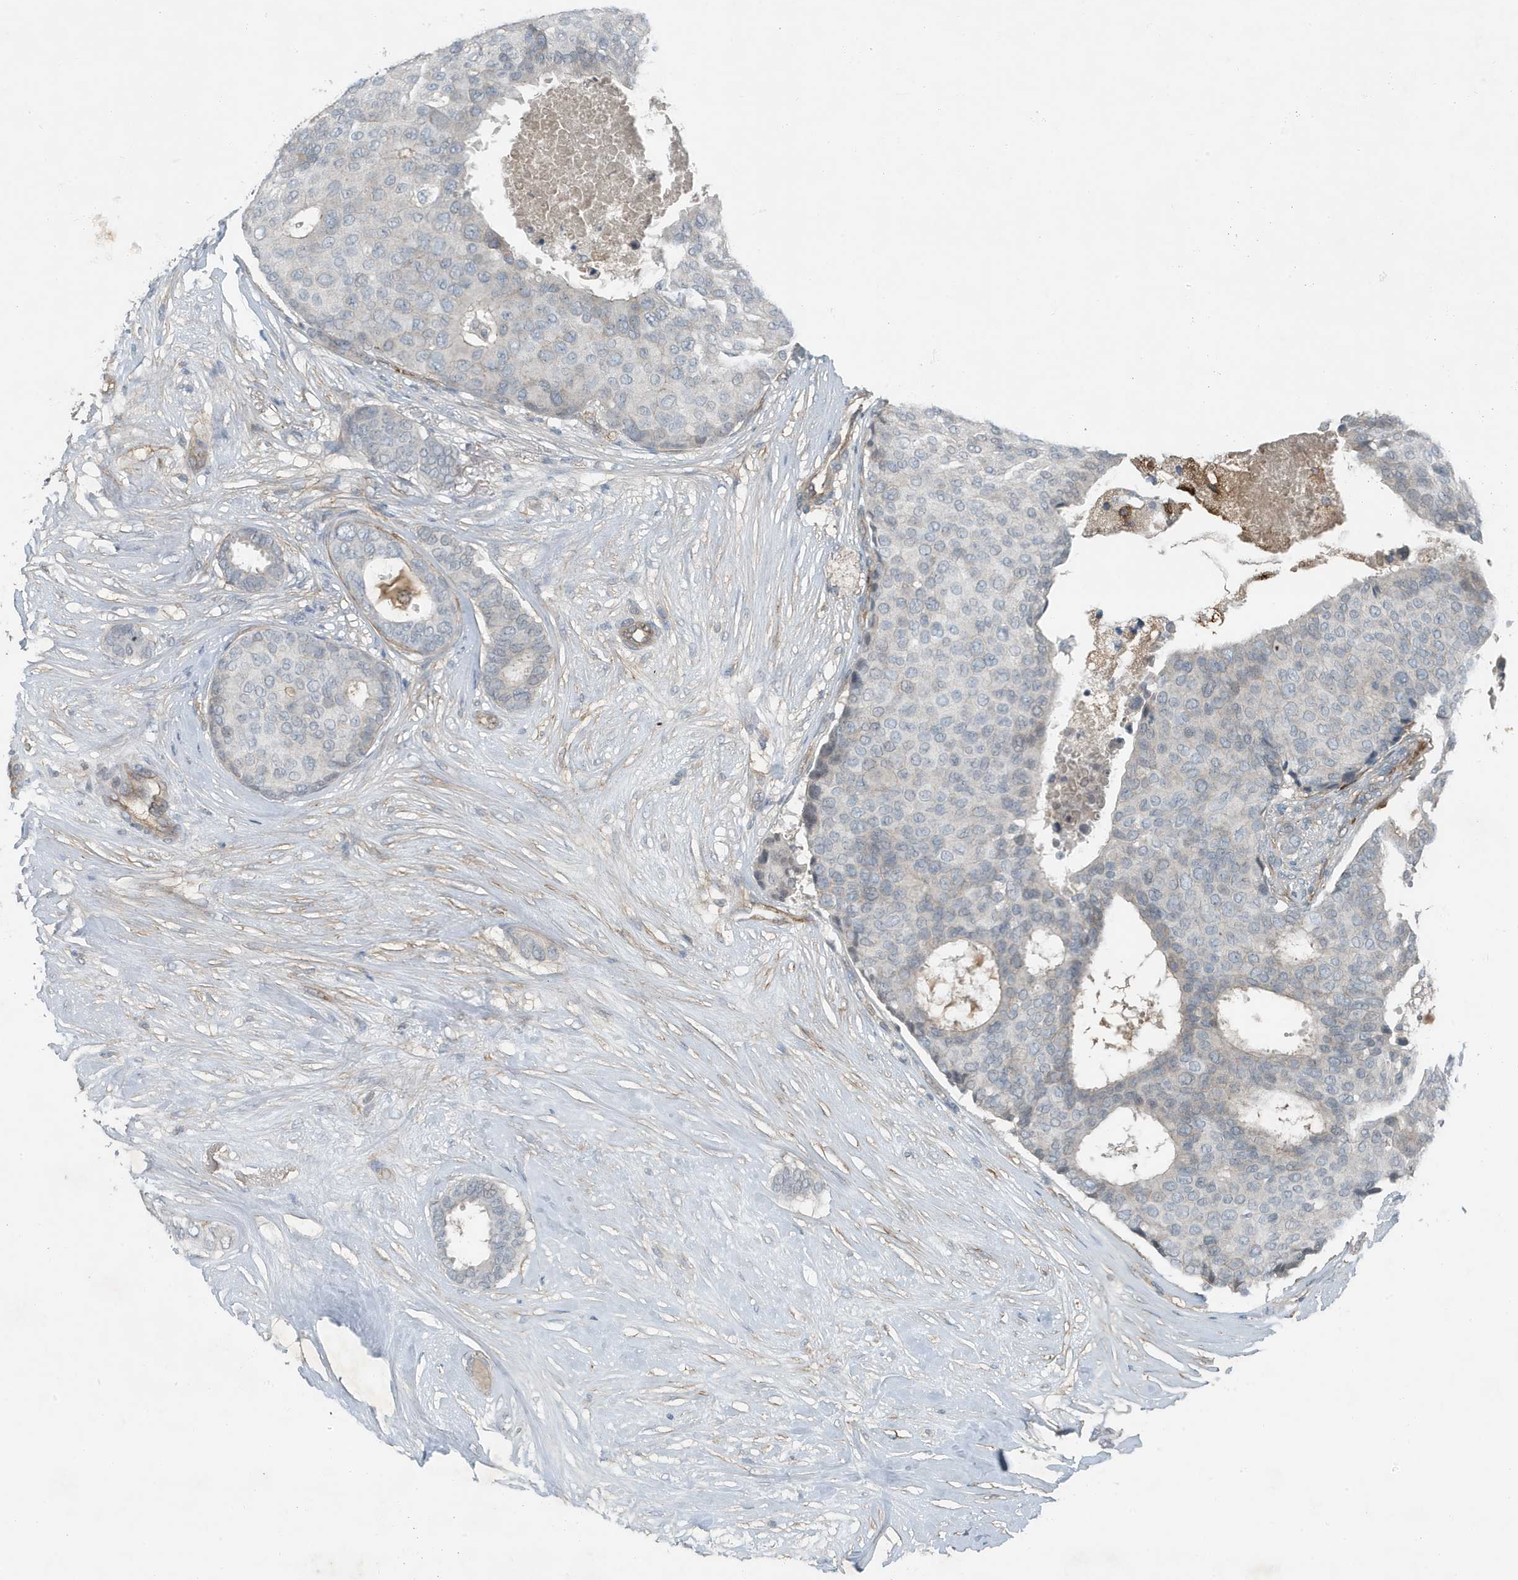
{"staining": {"intensity": "negative", "quantity": "none", "location": "none"}, "tissue": "breast cancer", "cell_type": "Tumor cells", "image_type": "cancer", "snomed": [{"axis": "morphology", "description": "Duct carcinoma"}, {"axis": "topography", "description": "Breast"}], "caption": "High power microscopy photomicrograph of an immunohistochemistry (IHC) image of breast cancer (infiltrating ductal carcinoma), revealing no significant positivity in tumor cells.", "gene": "DAPP1", "patient": {"sex": "female", "age": 75}}